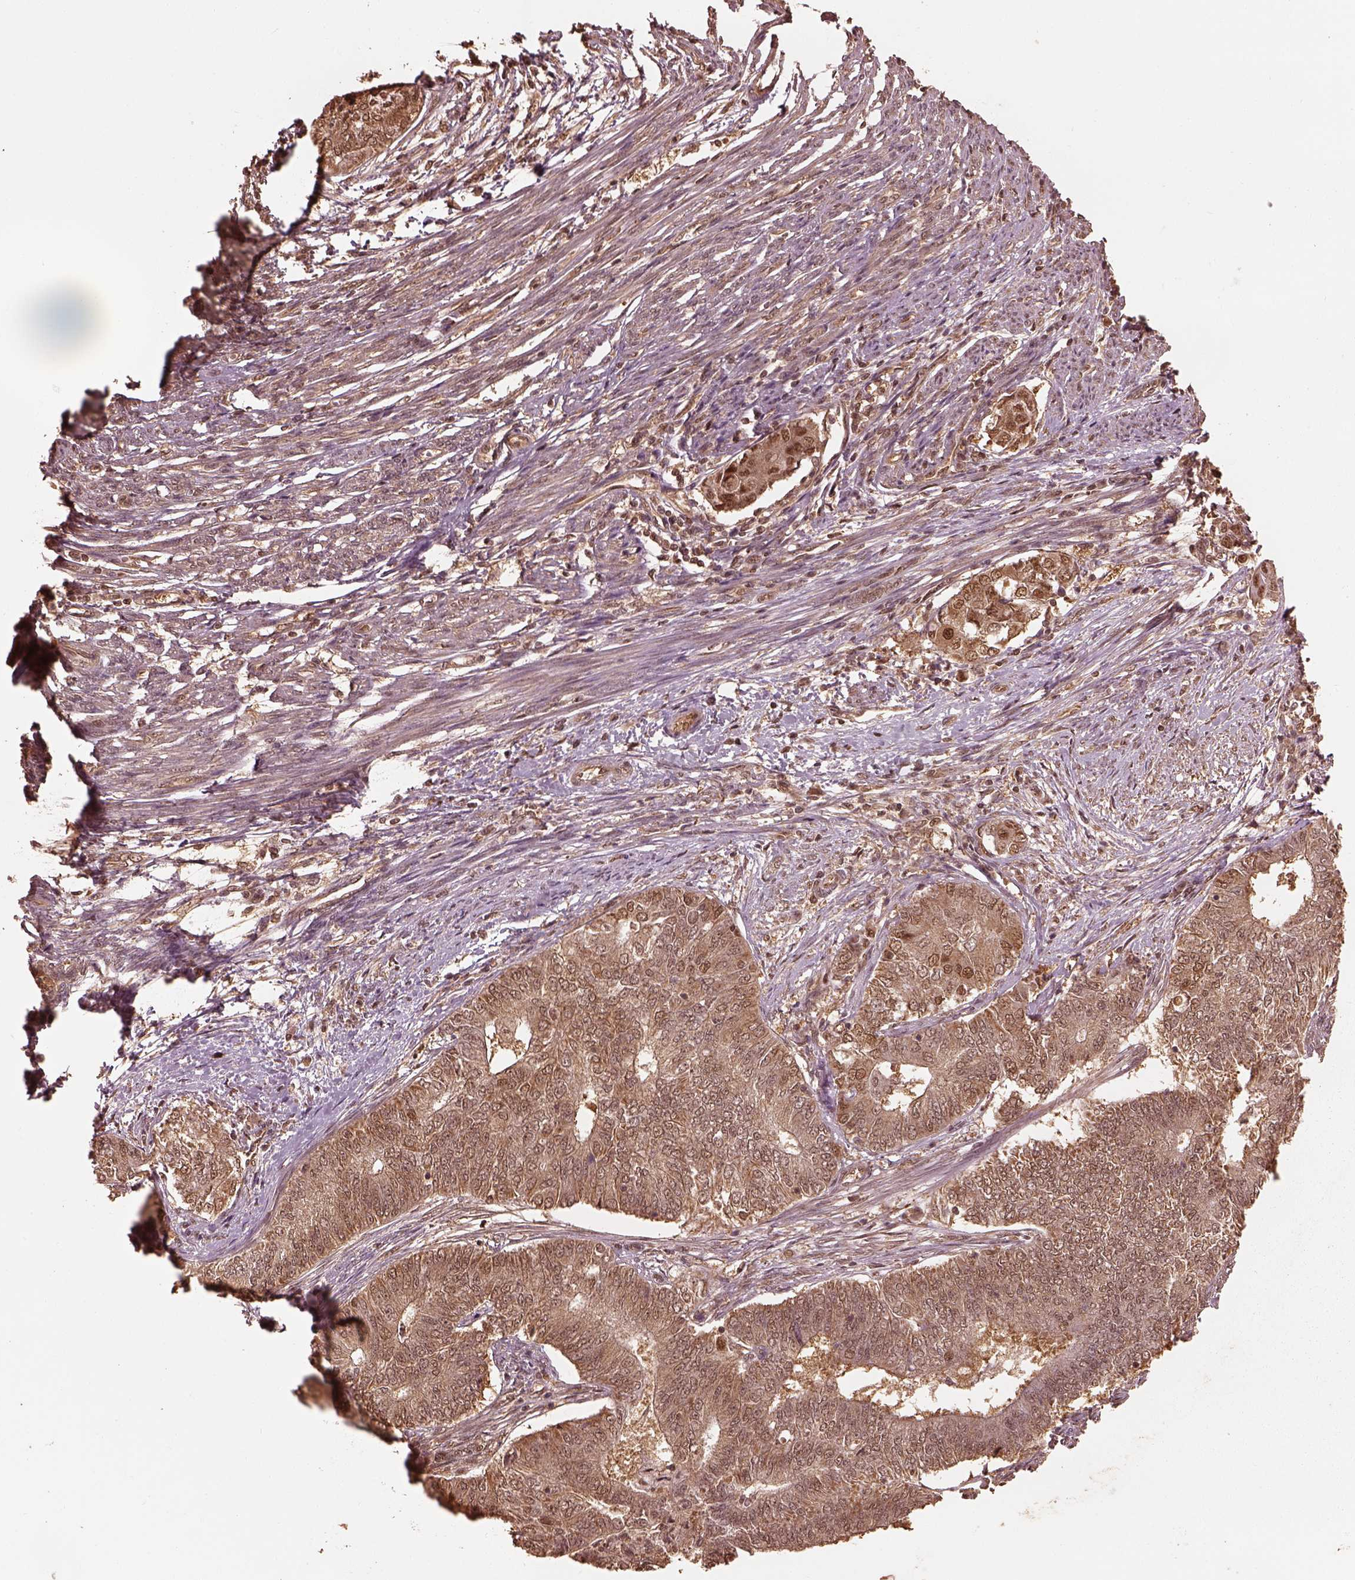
{"staining": {"intensity": "moderate", "quantity": "25%-75%", "location": "cytoplasmic/membranous,nuclear"}, "tissue": "endometrial cancer", "cell_type": "Tumor cells", "image_type": "cancer", "snomed": [{"axis": "morphology", "description": "Adenocarcinoma, NOS"}, {"axis": "topography", "description": "Endometrium"}], "caption": "Immunohistochemical staining of human adenocarcinoma (endometrial) shows medium levels of moderate cytoplasmic/membranous and nuclear protein staining in about 25%-75% of tumor cells.", "gene": "PSMC5", "patient": {"sex": "female", "age": 62}}